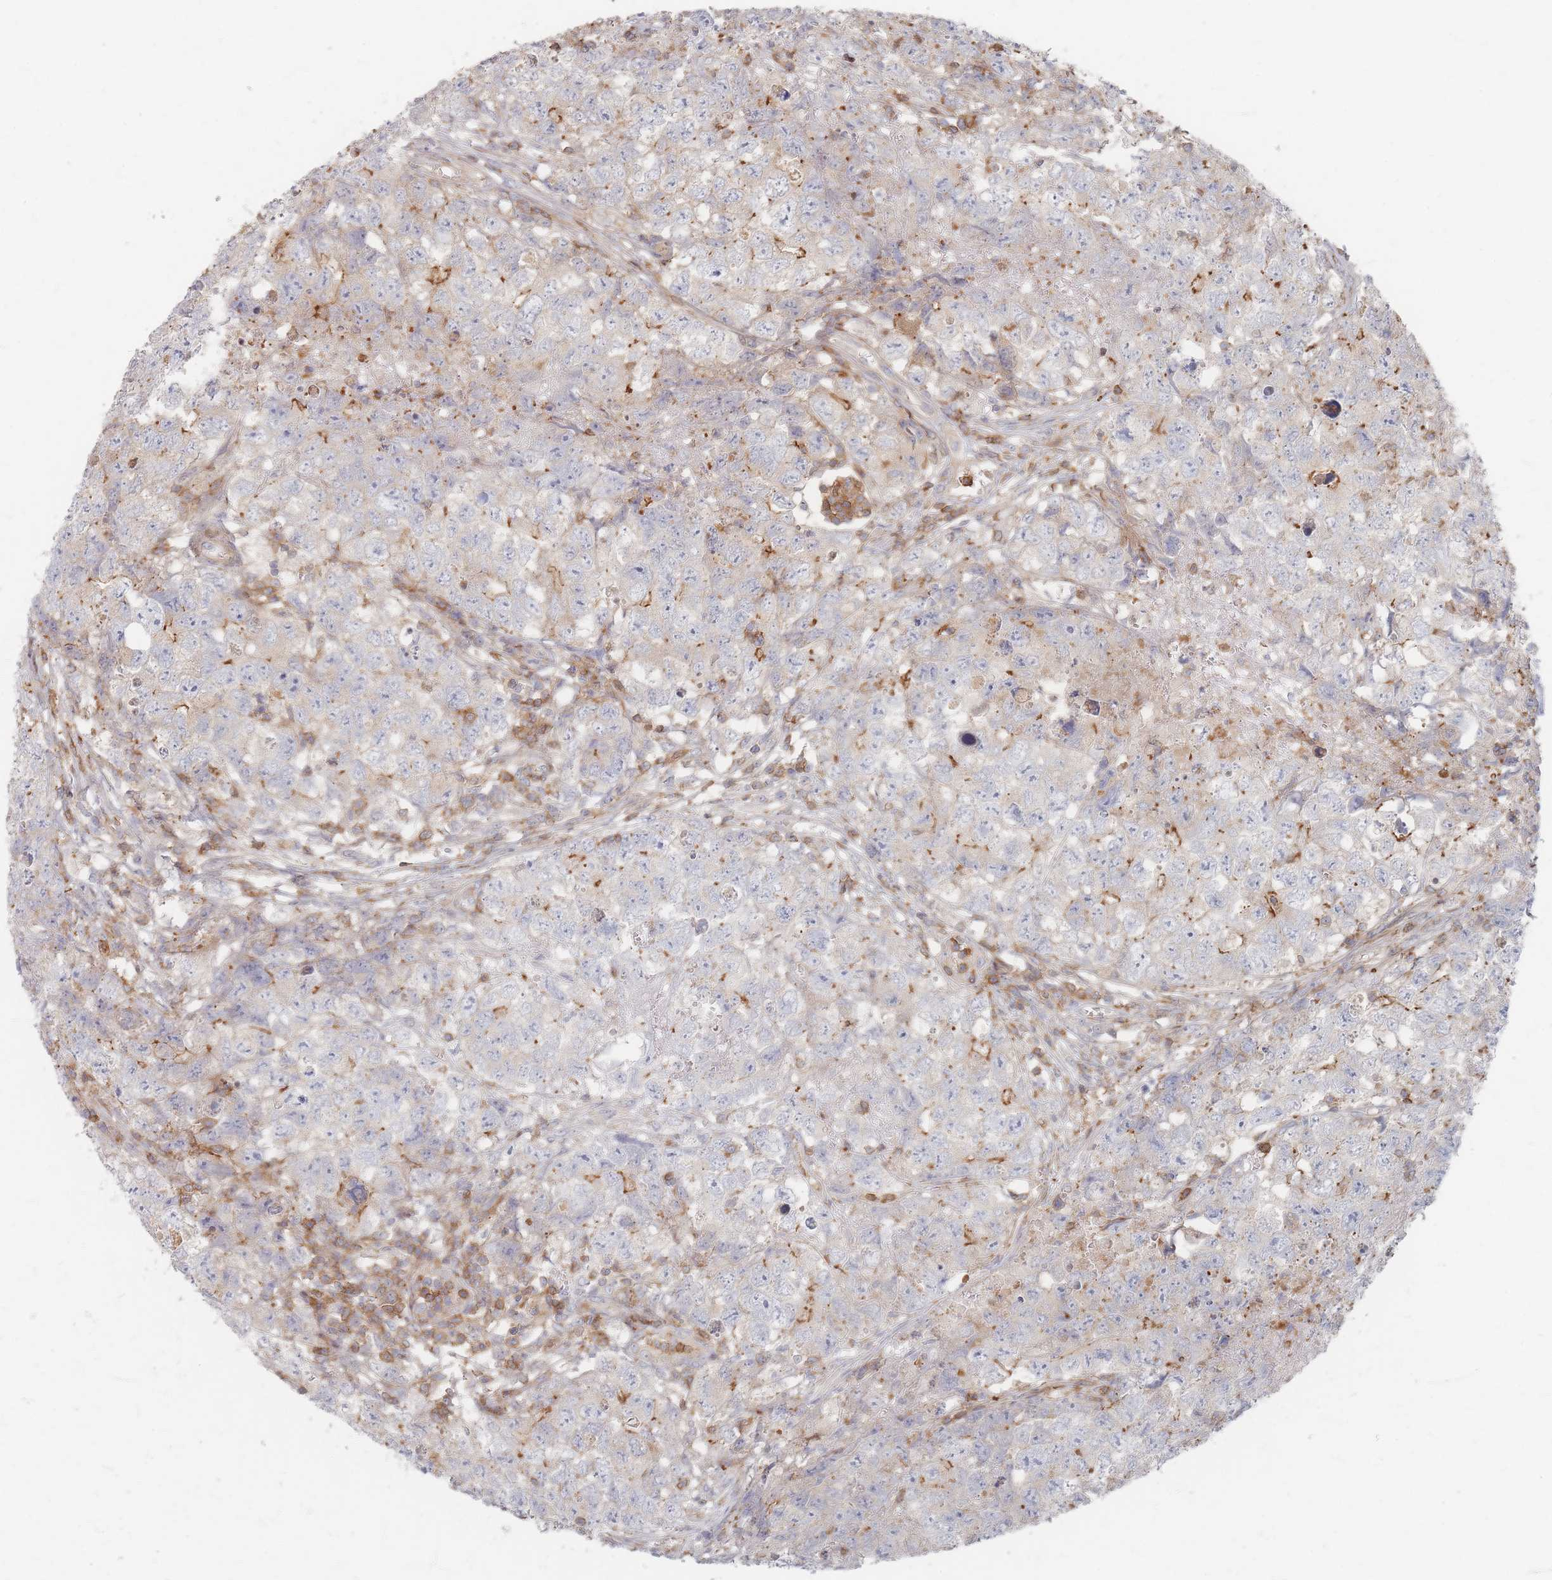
{"staining": {"intensity": "moderate", "quantity": "<25%", "location": "cytoplasmic/membranous"}, "tissue": "testis cancer", "cell_type": "Tumor cells", "image_type": "cancer", "snomed": [{"axis": "morphology", "description": "Carcinoma, Embryonal, NOS"}, {"axis": "topography", "description": "Testis"}], "caption": "Protein expression analysis of human embryonal carcinoma (testis) reveals moderate cytoplasmic/membranous staining in about <25% of tumor cells. (Stains: DAB in brown, nuclei in blue, Microscopy: brightfield microscopy at high magnification).", "gene": "ZNF852", "patient": {"sex": "male", "age": 22}}